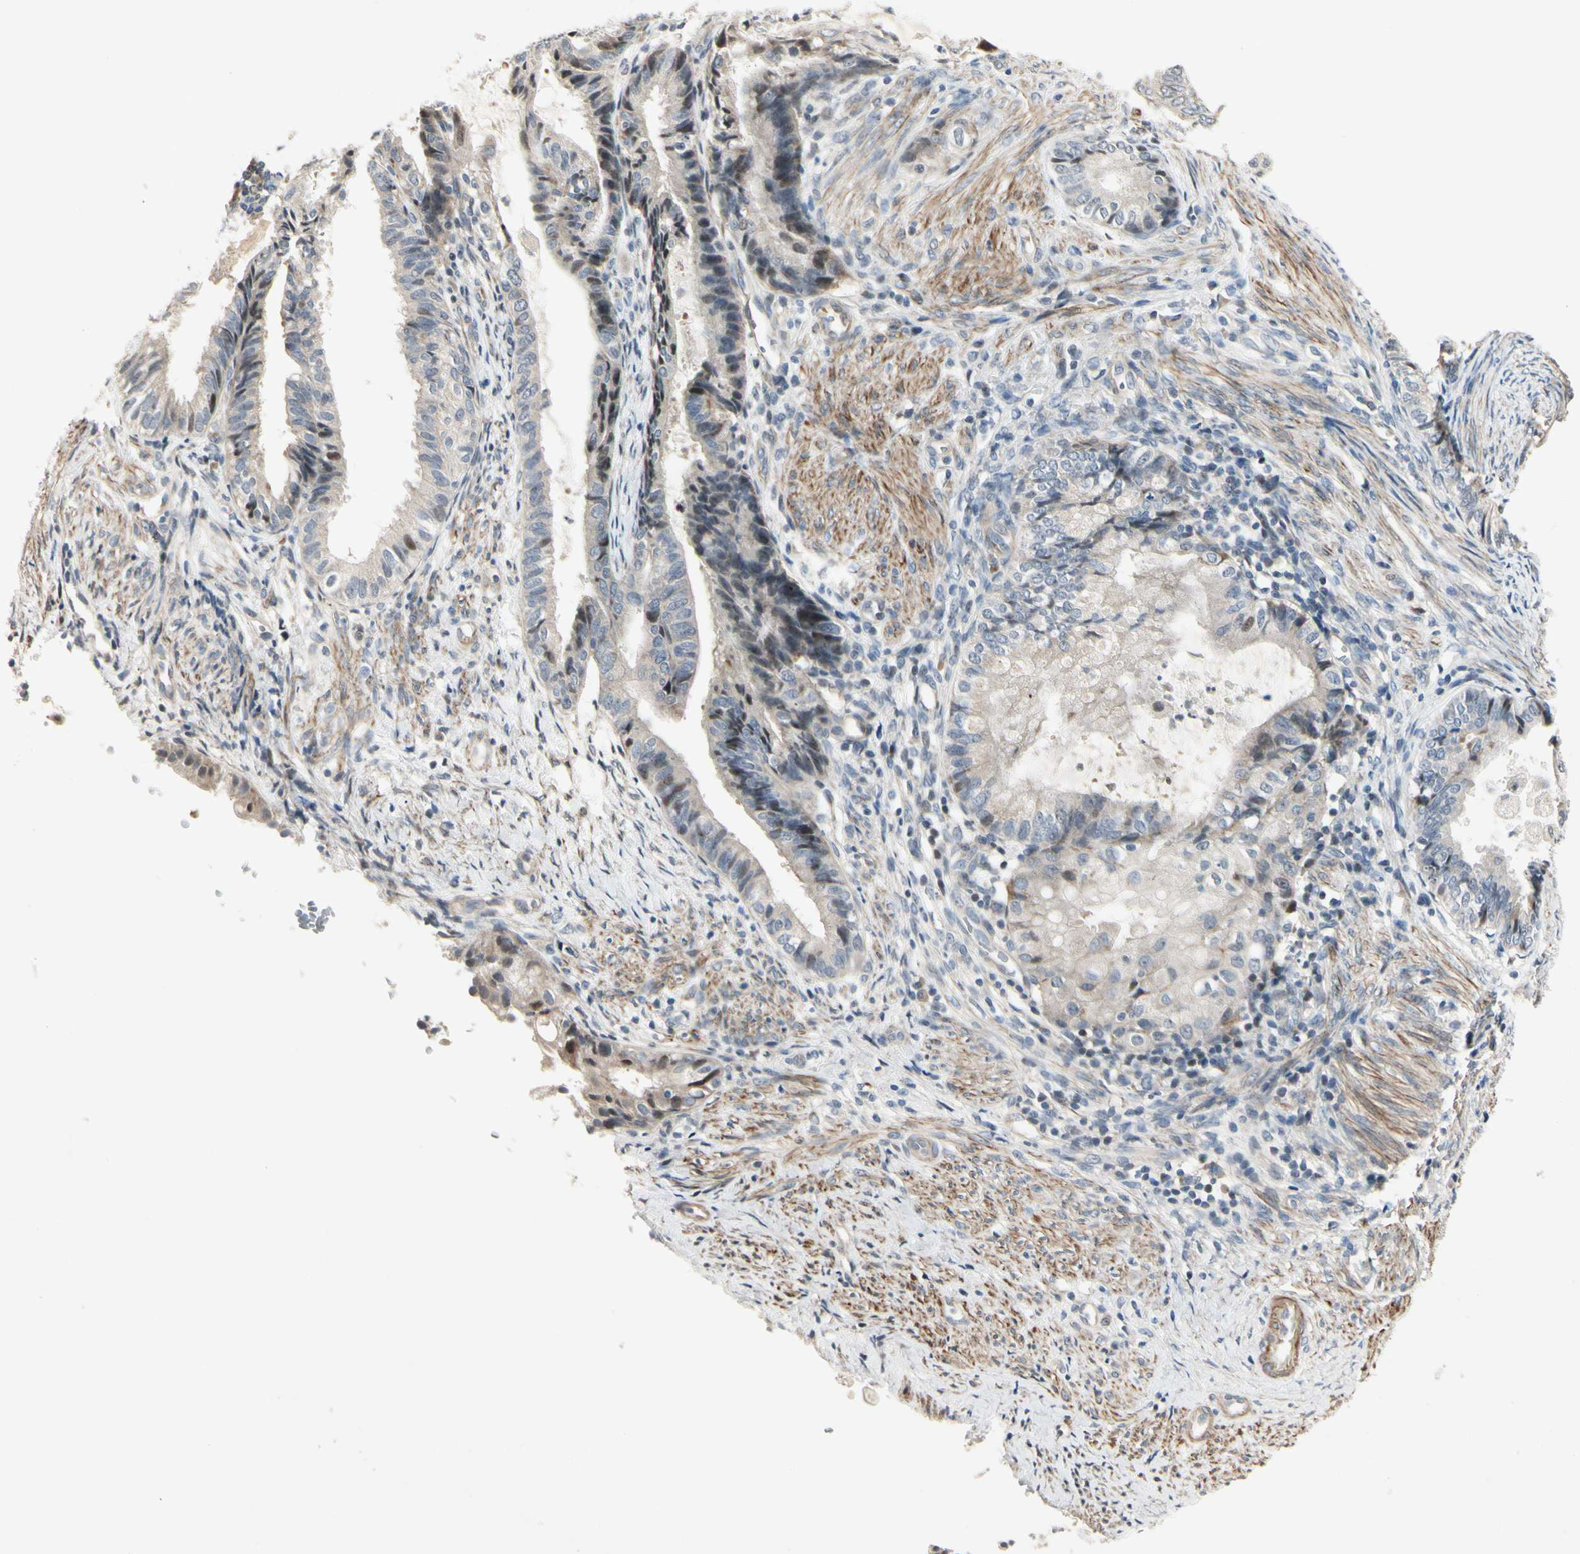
{"staining": {"intensity": "weak", "quantity": "25%-75%", "location": "nuclear"}, "tissue": "endometrial cancer", "cell_type": "Tumor cells", "image_type": "cancer", "snomed": [{"axis": "morphology", "description": "Adenocarcinoma, NOS"}, {"axis": "topography", "description": "Endometrium"}], "caption": "The immunohistochemical stain labels weak nuclear staining in tumor cells of endometrial cancer tissue.", "gene": "P4HA3", "patient": {"sex": "female", "age": 86}}